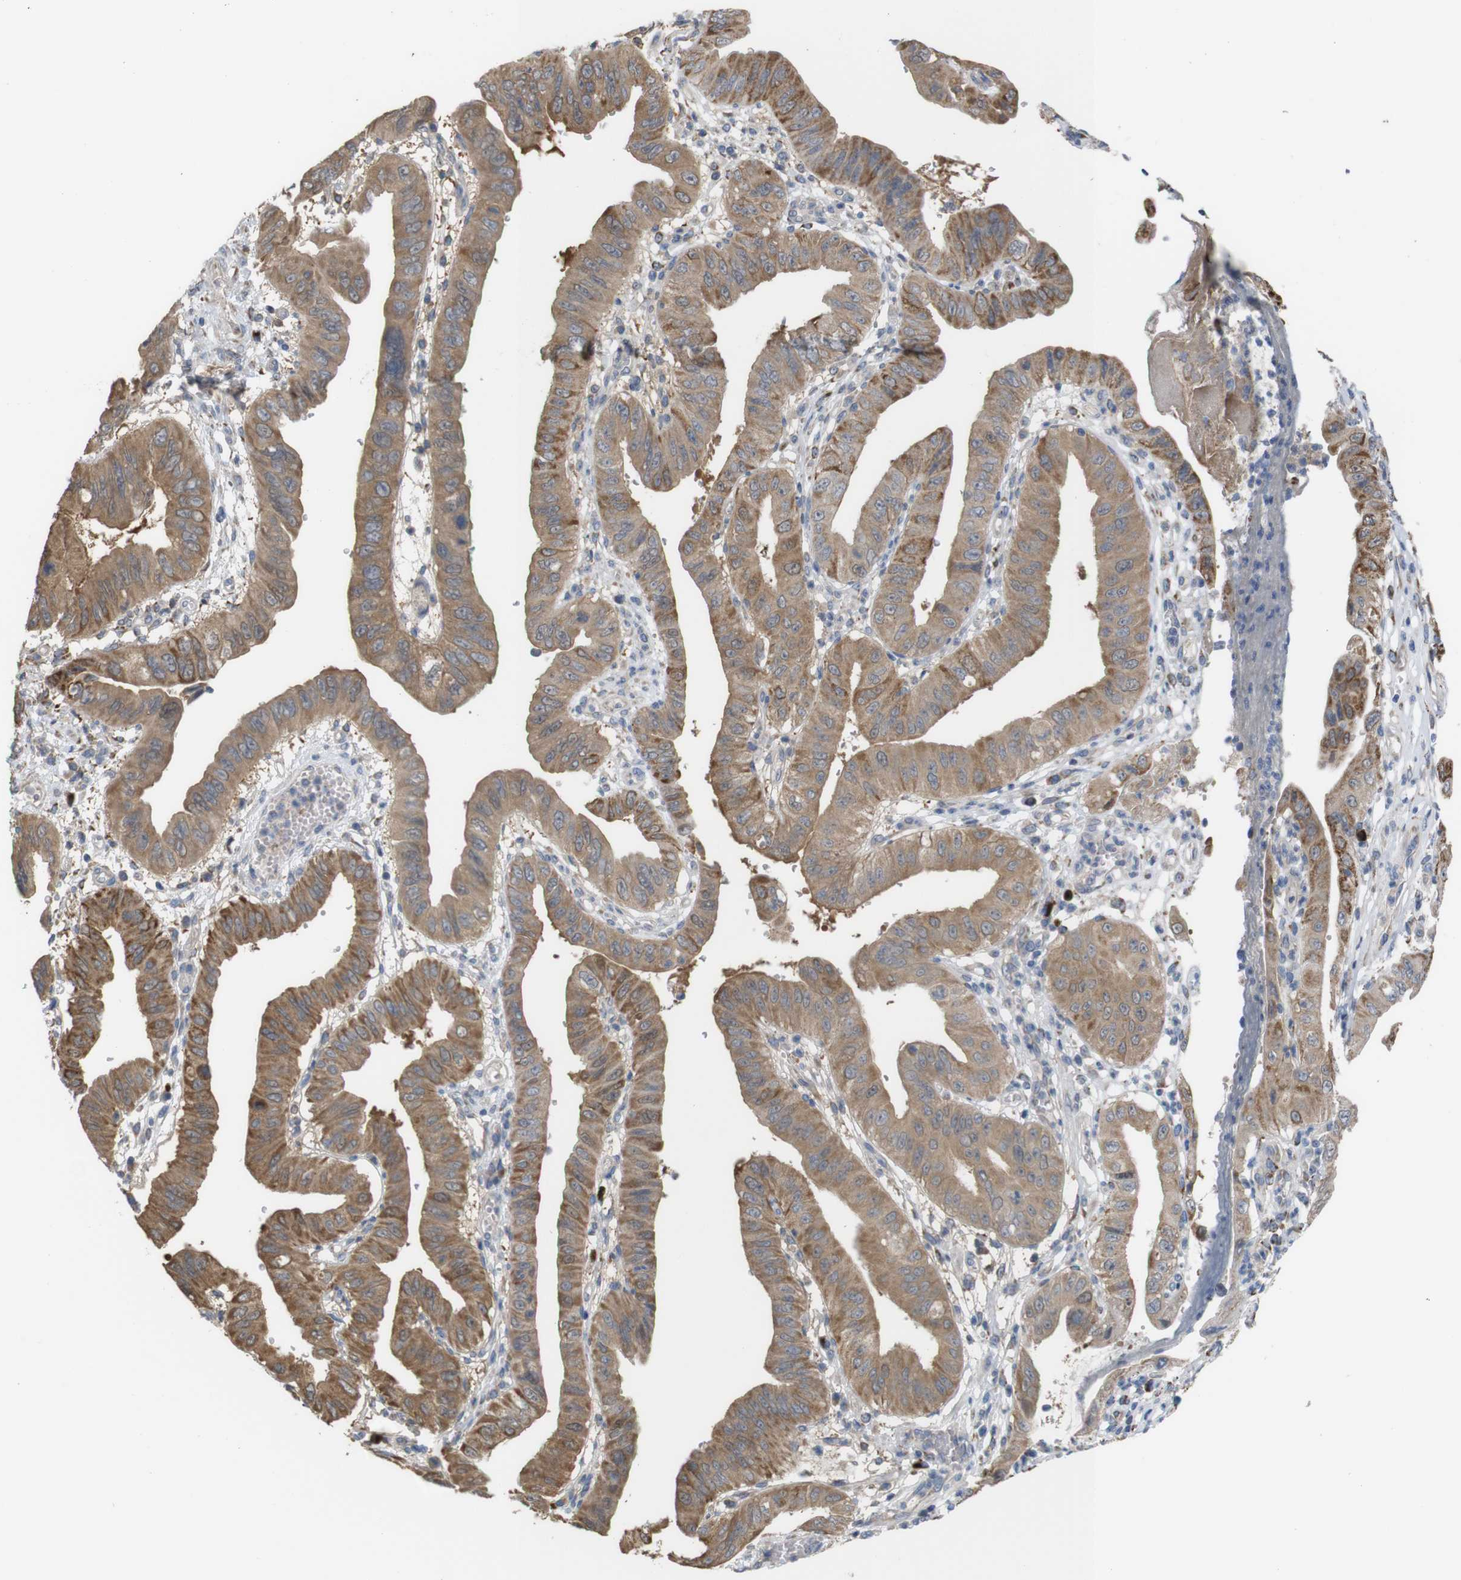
{"staining": {"intensity": "moderate", "quantity": ">75%", "location": "cytoplasmic/membranous"}, "tissue": "pancreatic cancer", "cell_type": "Tumor cells", "image_type": "cancer", "snomed": [{"axis": "morphology", "description": "Normal tissue, NOS"}, {"axis": "topography", "description": "Lymph node"}], "caption": "Moderate cytoplasmic/membranous protein expression is present in about >75% of tumor cells in pancreatic cancer. (brown staining indicates protein expression, while blue staining denotes nuclei).", "gene": "PTPRR", "patient": {"sex": "male", "age": 50}}